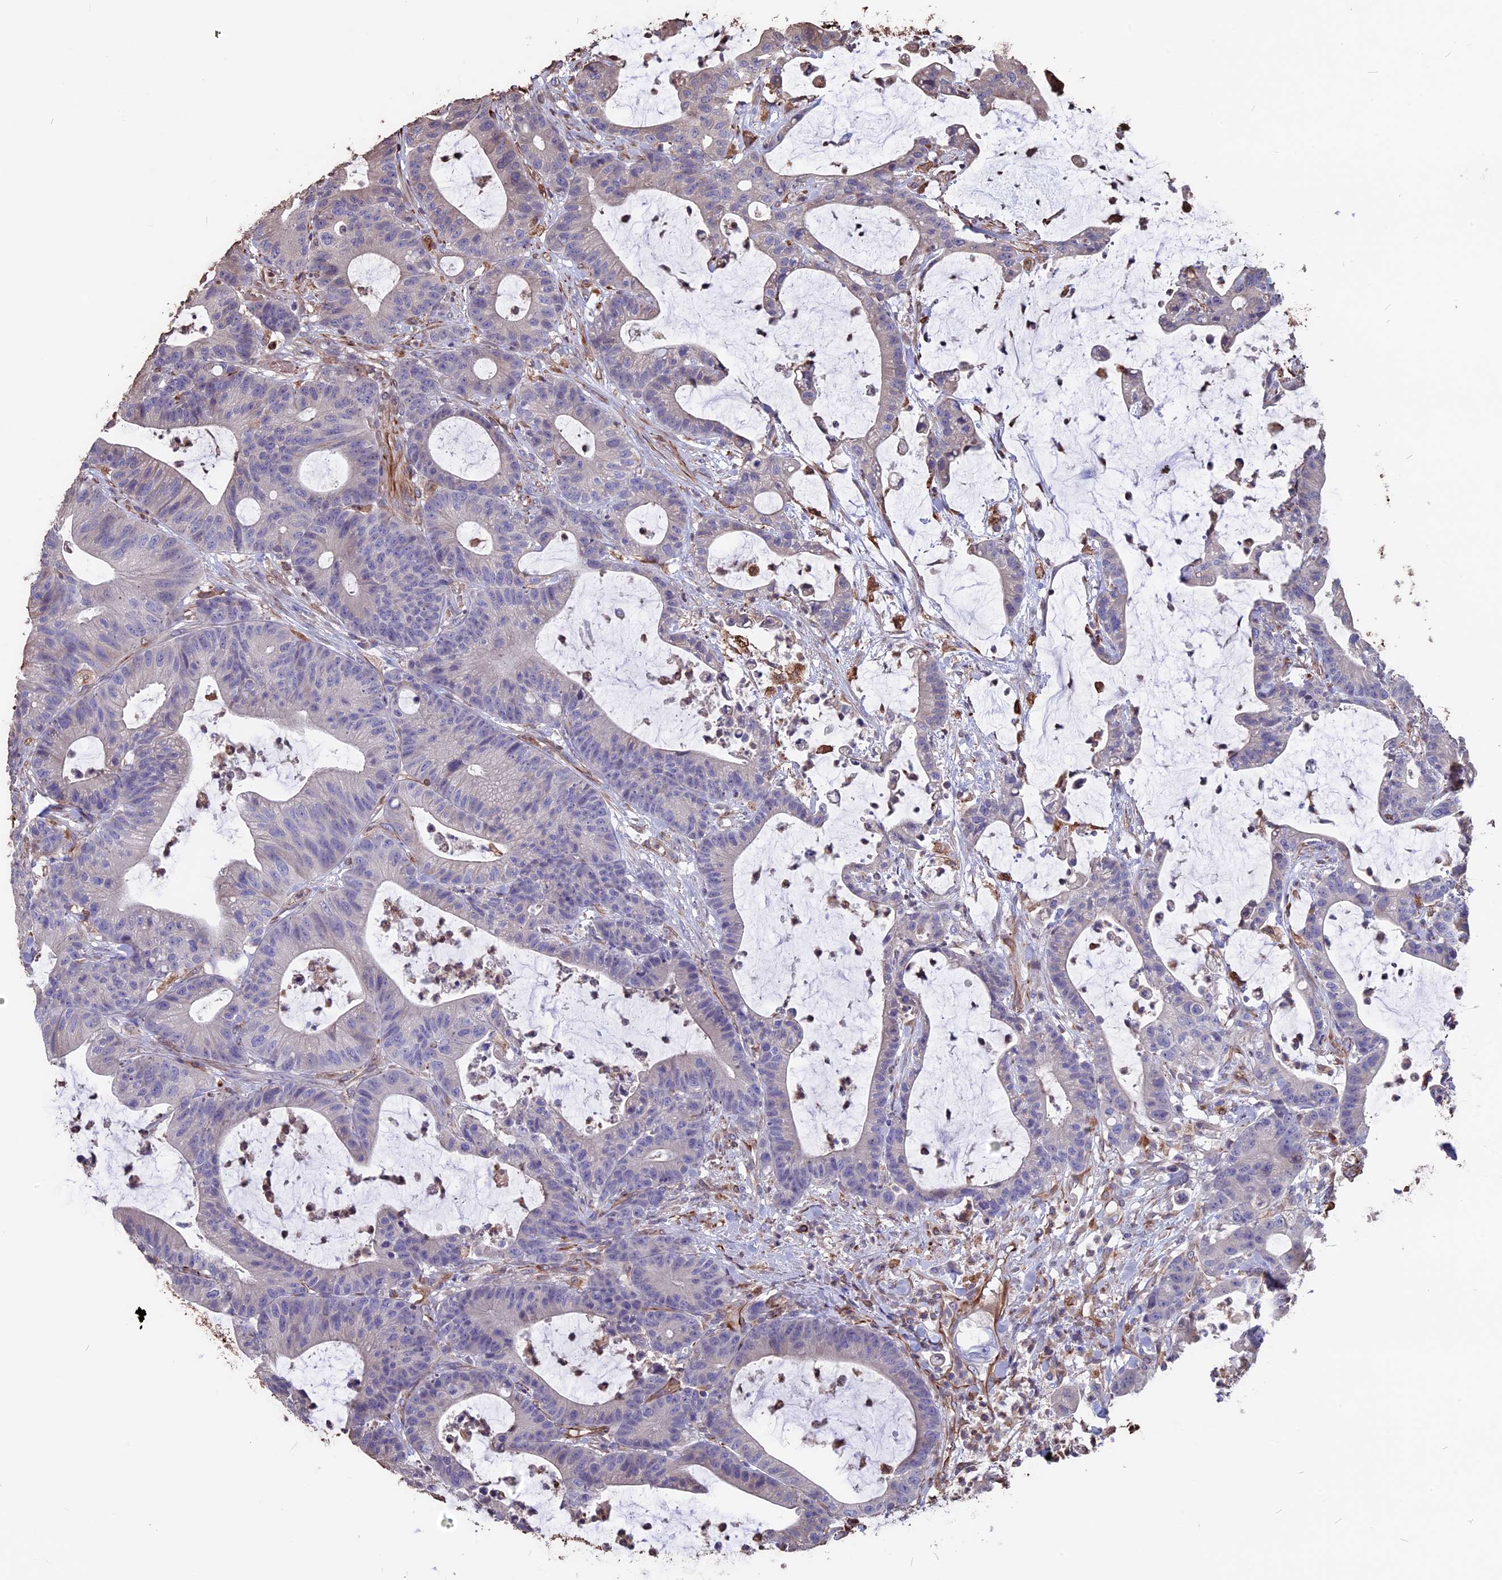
{"staining": {"intensity": "weak", "quantity": "<25%", "location": "cytoplasmic/membranous"}, "tissue": "colorectal cancer", "cell_type": "Tumor cells", "image_type": "cancer", "snomed": [{"axis": "morphology", "description": "Adenocarcinoma, NOS"}, {"axis": "topography", "description": "Colon"}], "caption": "A histopathology image of human adenocarcinoma (colorectal) is negative for staining in tumor cells.", "gene": "SEH1L", "patient": {"sex": "female", "age": 84}}